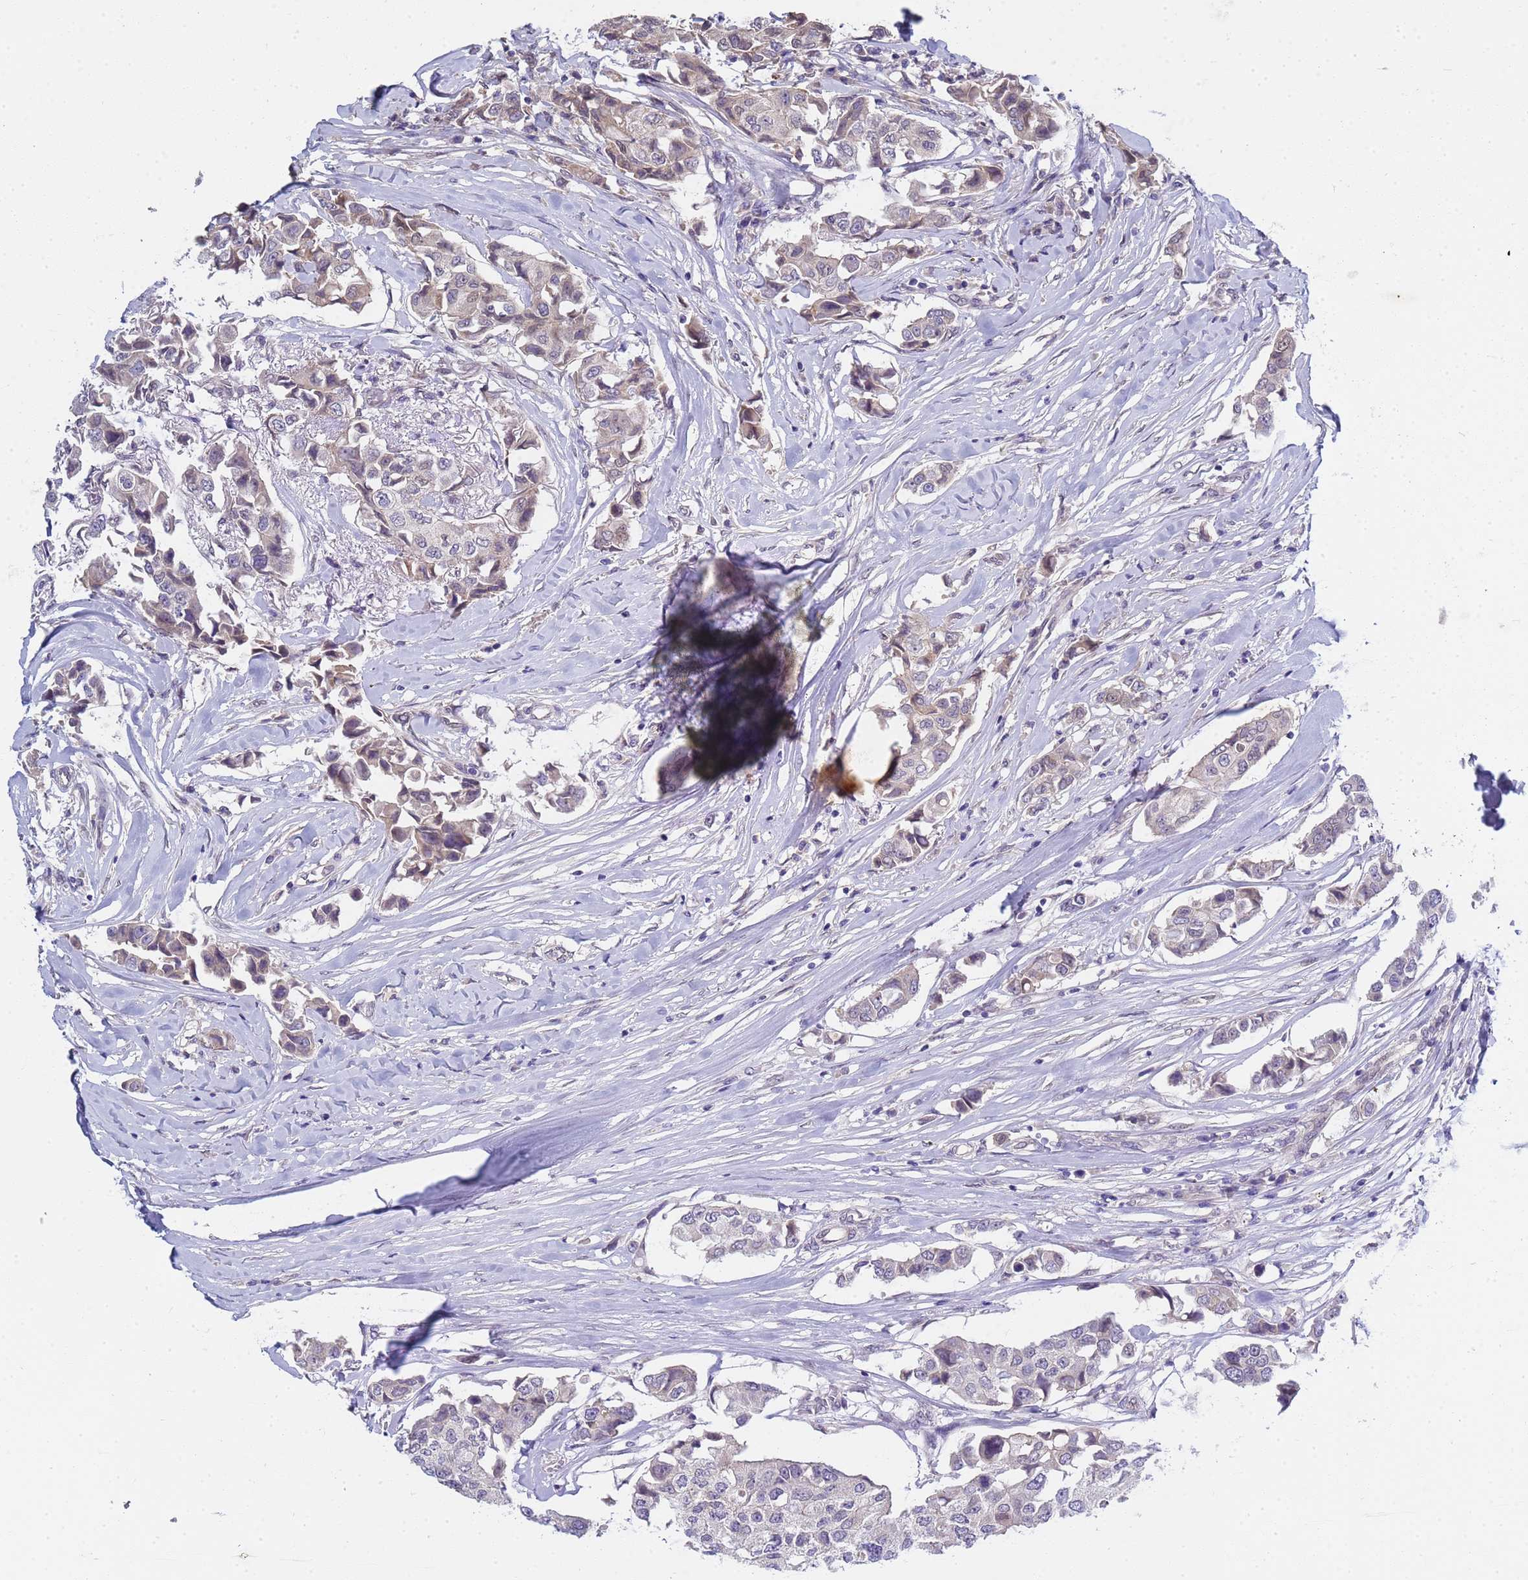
{"staining": {"intensity": "weak", "quantity": "<25%", "location": "cytoplasmic/membranous"}, "tissue": "breast cancer", "cell_type": "Tumor cells", "image_type": "cancer", "snomed": [{"axis": "morphology", "description": "Duct carcinoma"}, {"axis": "topography", "description": "Breast"}], "caption": "DAB immunohistochemical staining of human breast cancer (invasive ductal carcinoma) demonstrates no significant positivity in tumor cells.", "gene": "TRMT10A", "patient": {"sex": "female", "age": 80}}